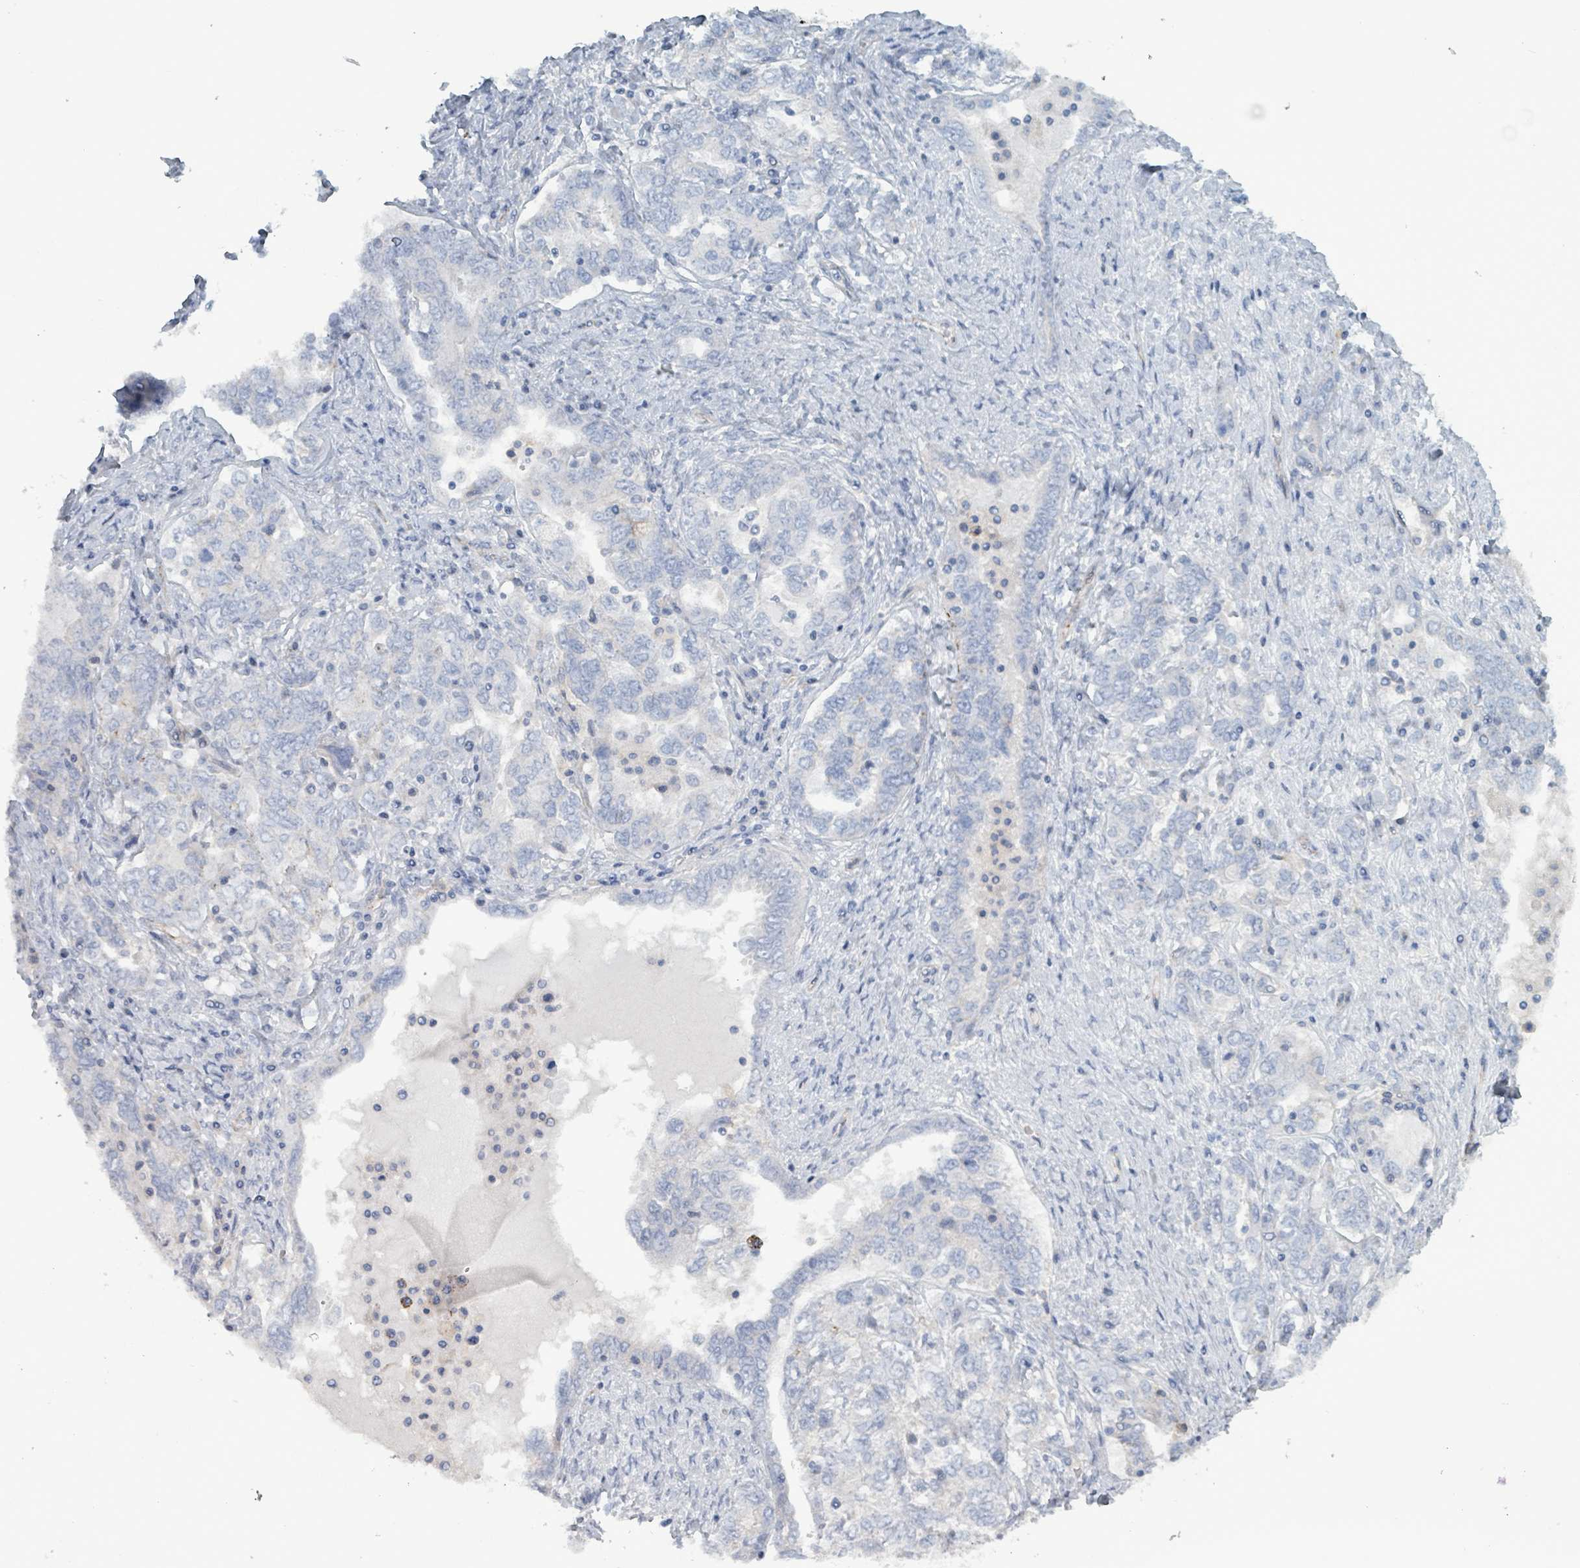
{"staining": {"intensity": "negative", "quantity": "none", "location": "none"}, "tissue": "ovarian cancer", "cell_type": "Tumor cells", "image_type": "cancer", "snomed": [{"axis": "morphology", "description": "Carcinoma, endometroid"}, {"axis": "topography", "description": "Ovary"}], "caption": "Tumor cells show no significant protein staining in ovarian cancer (endometroid carcinoma). (DAB (3,3'-diaminobenzidine) IHC visualized using brightfield microscopy, high magnification).", "gene": "TAAR5", "patient": {"sex": "female", "age": 62}}